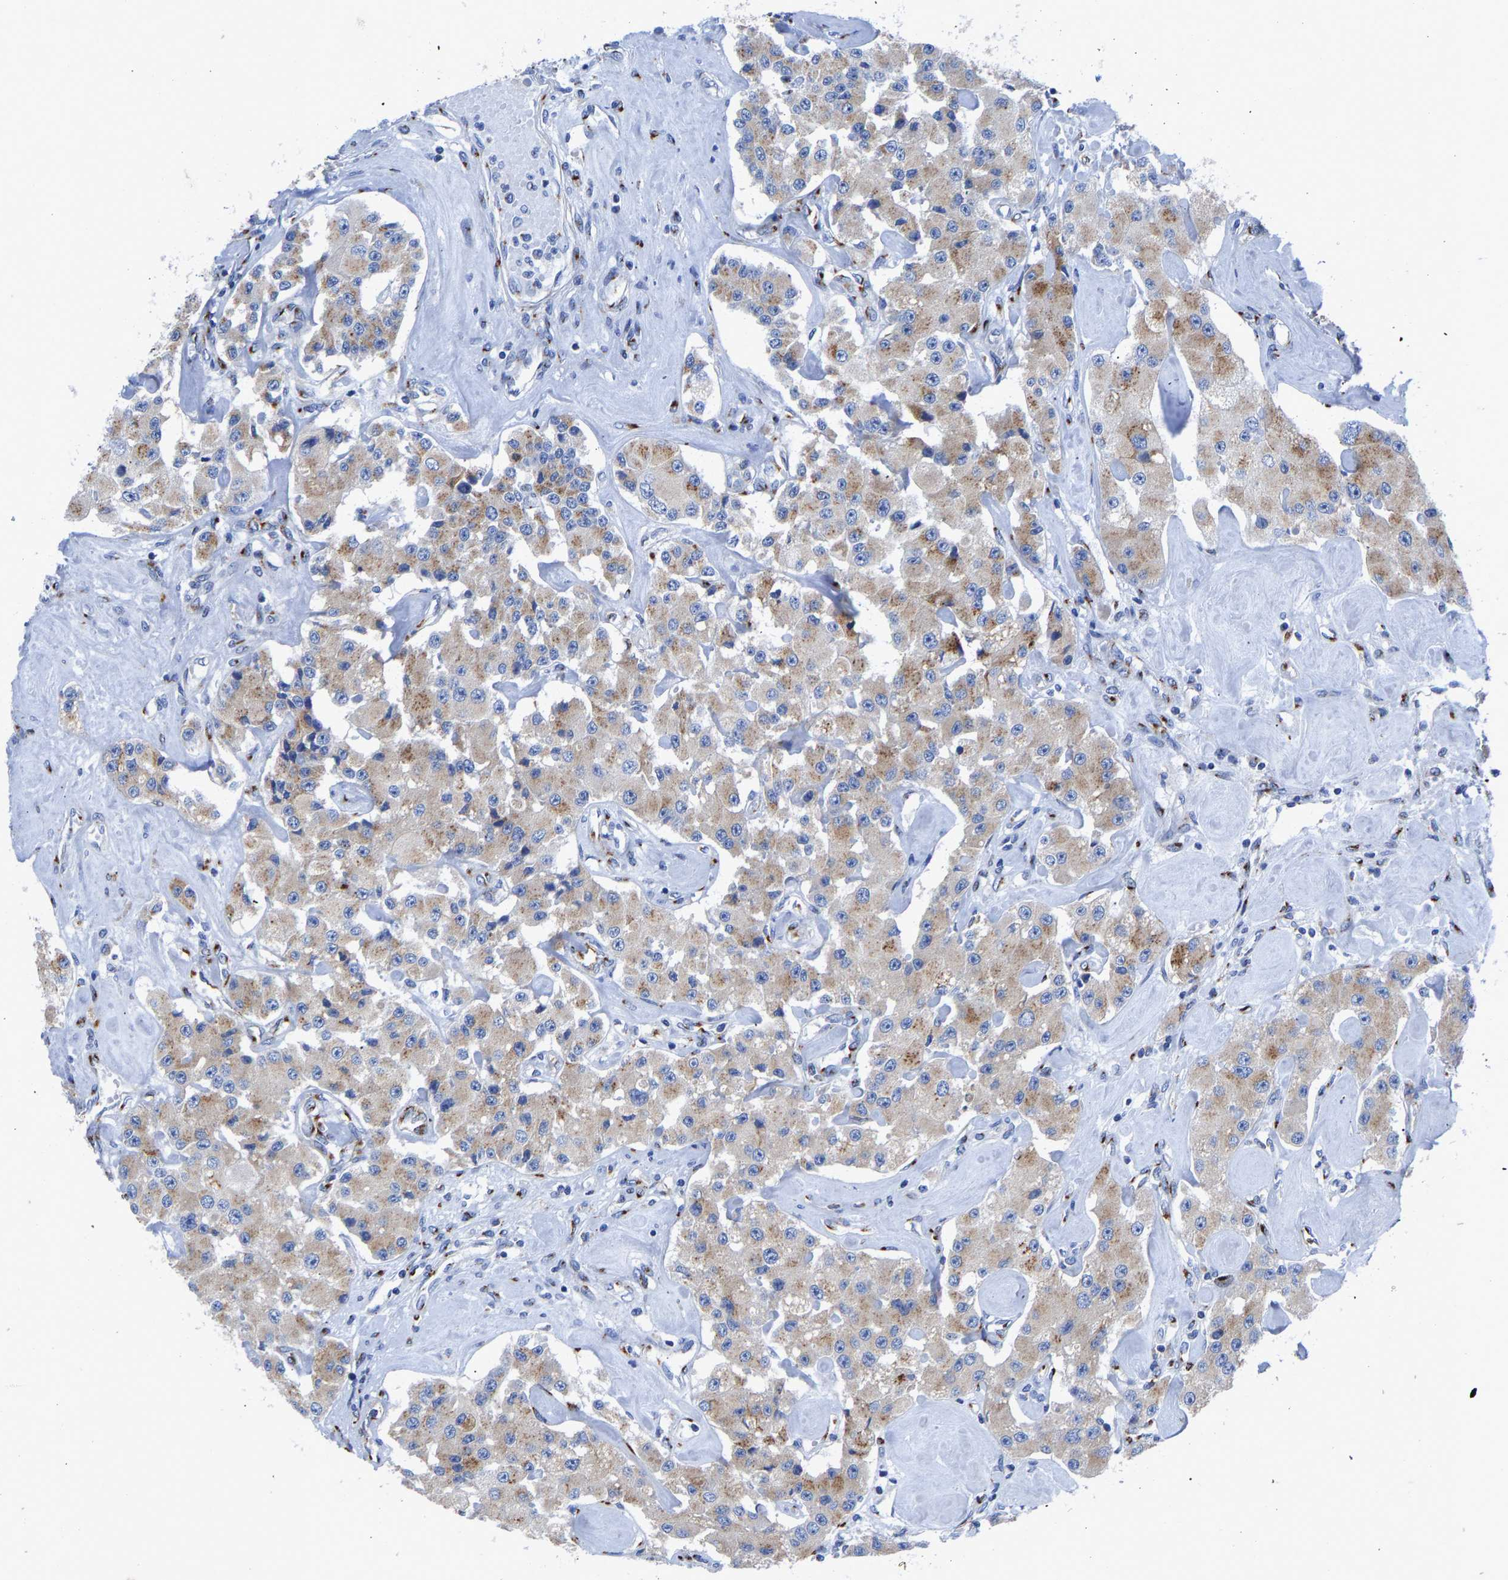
{"staining": {"intensity": "moderate", "quantity": "25%-75%", "location": "cytoplasmic/membranous"}, "tissue": "carcinoid", "cell_type": "Tumor cells", "image_type": "cancer", "snomed": [{"axis": "morphology", "description": "Carcinoid, malignant, NOS"}, {"axis": "topography", "description": "Pancreas"}], "caption": "A micrograph of malignant carcinoid stained for a protein demonstrates moderate cytoplasmic/membranous brown staining in tumor cells.", "gene": "TMEM87A", "patient": {"sex": "male", "age": 41}}